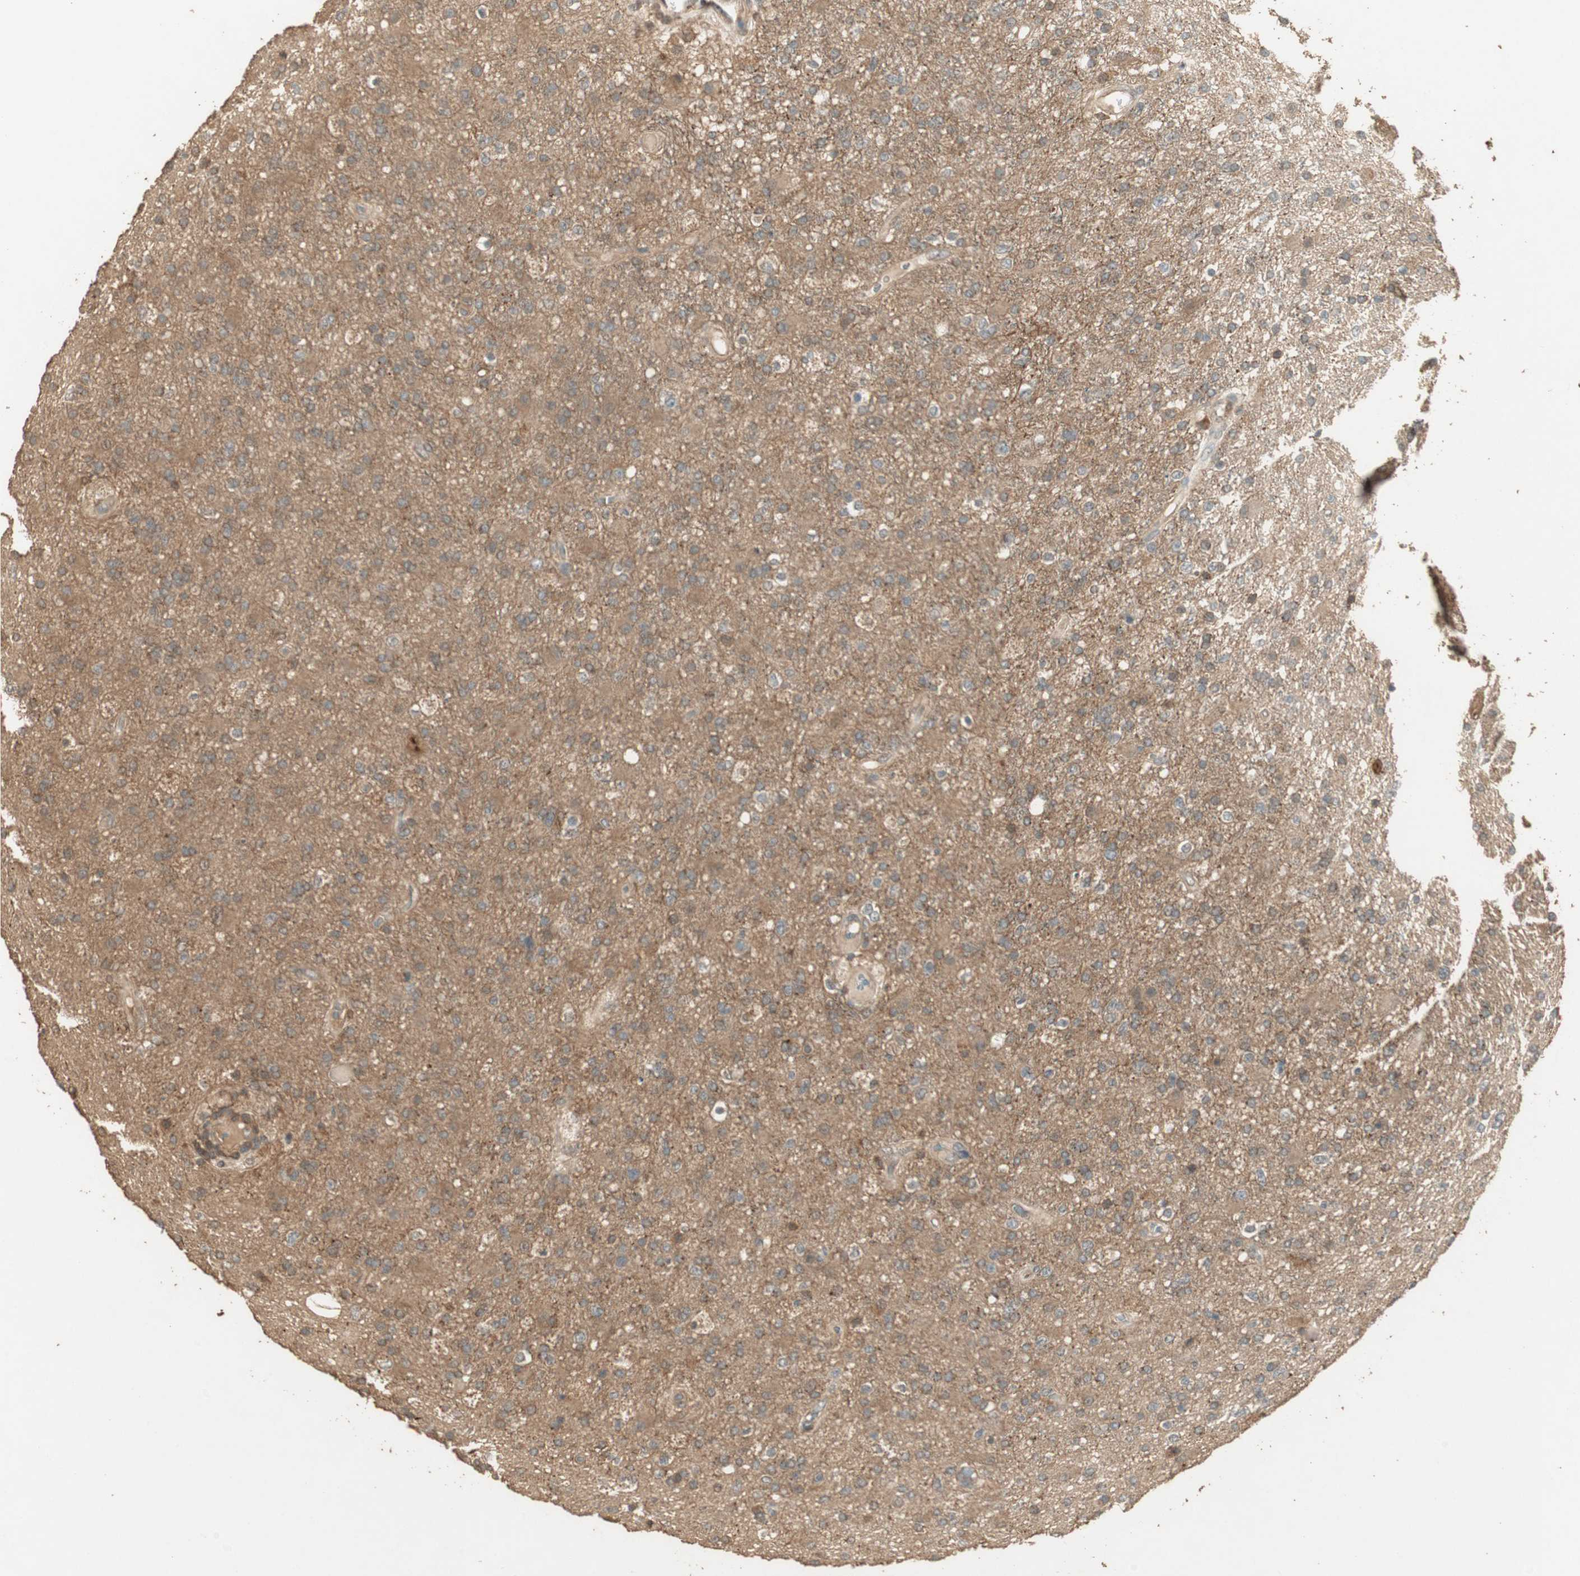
{"staining": {"intensity": "moderate", "quantity": ">75%", "location": "cytoplasmic/membranous"}, "tissue": "glioma", "cell_type": "Tumor cells", "image_type": "cancer", "snomed": [{"axis": "morphology", "description": "Glioma, malignant, High grade"}, {"axis": "topography", "description": "Brain"}], "caption": "Immunohistochemistry (IHC) image of malignant high-grade glioma stained for a protein (brown), which reveals medium levels of moderate cytoplasmic/membranous staining in about >75% of tumor cells.", "gene": "USP2", "patient": {"sex": "male", "age": 33}}